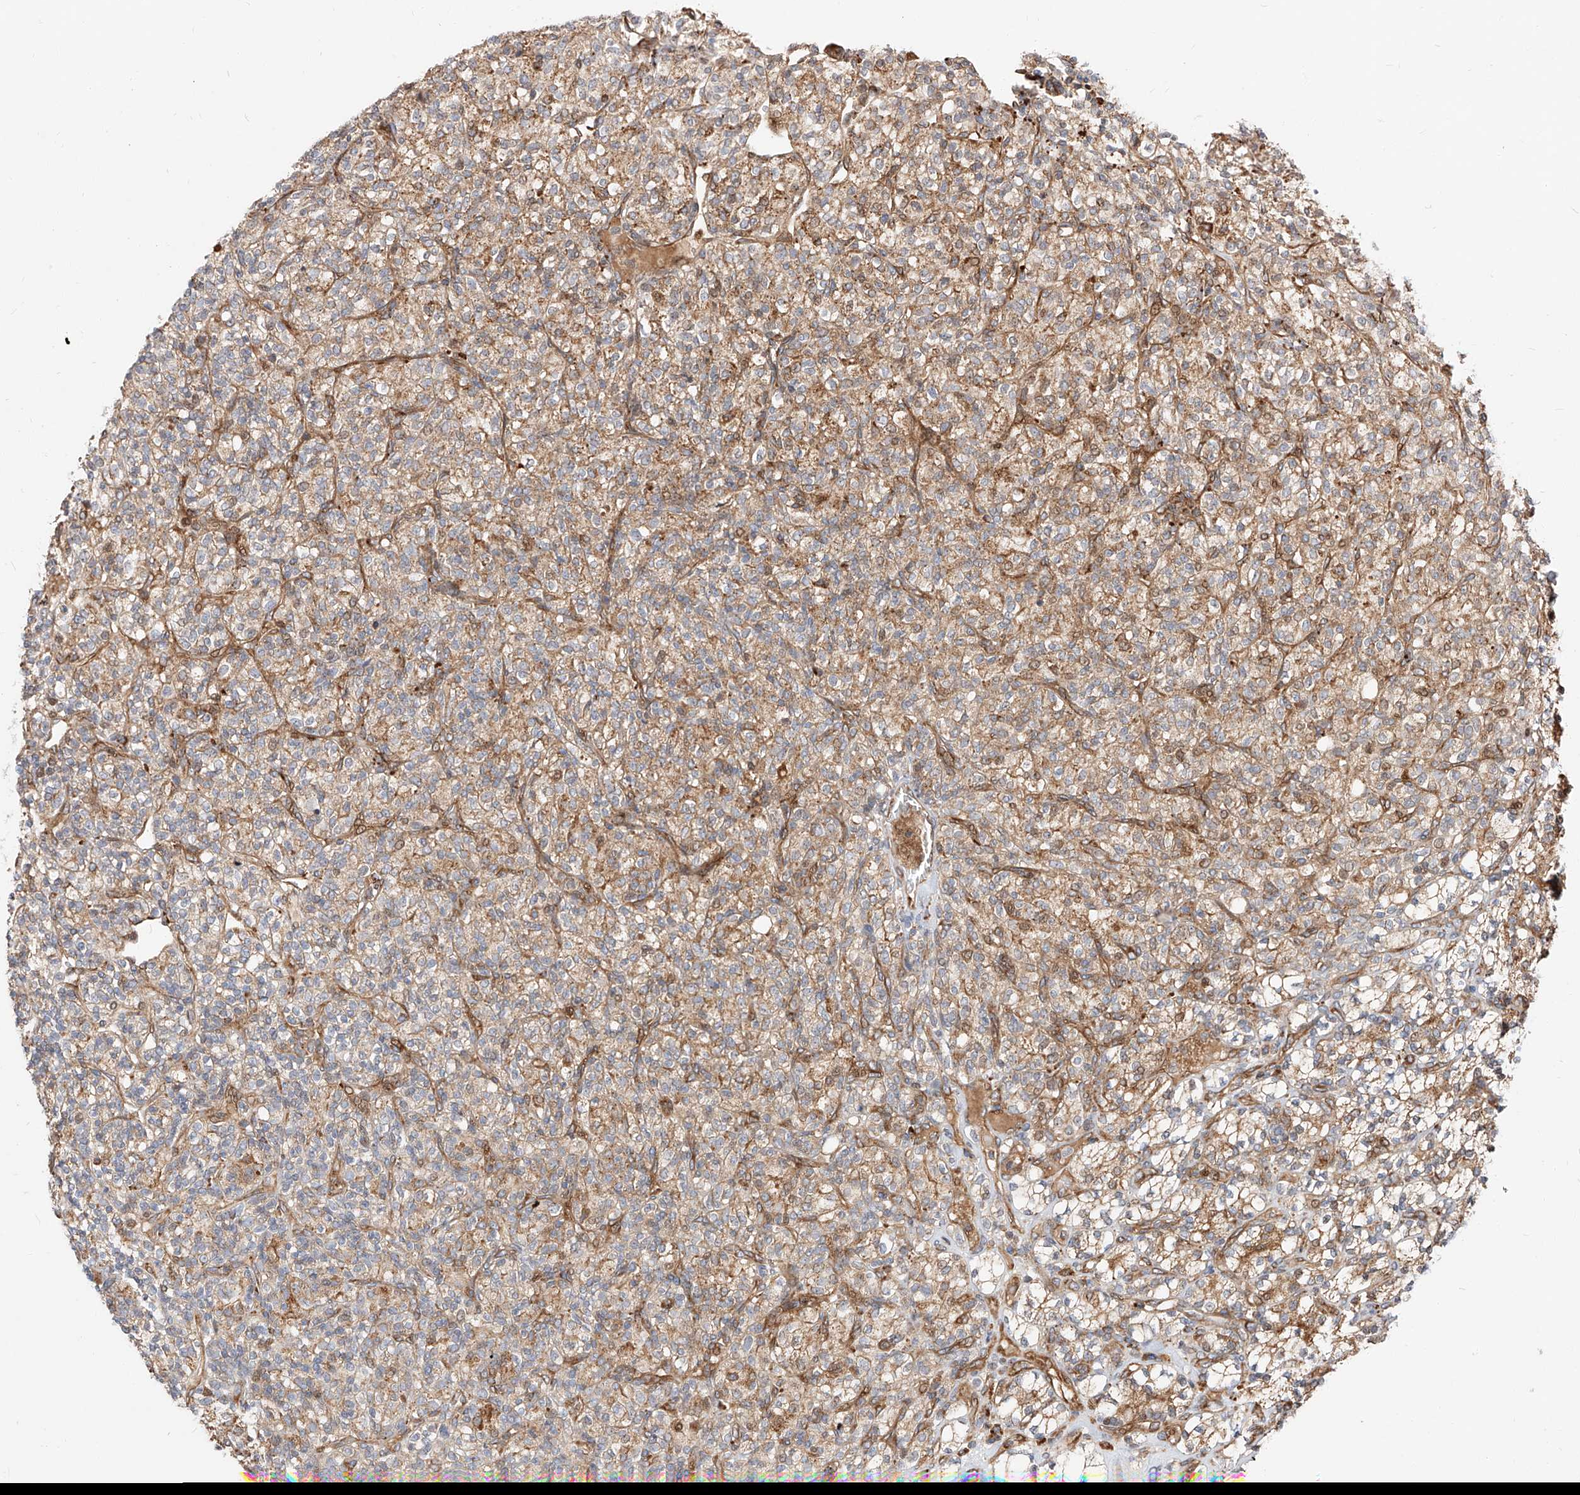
{"staining": {"intensity": "moderate", "quantity": ">75%", "location": "cytoplasmic/membranous"}, "tissue": "renal cancer", "cell_type": "Tumor cells", "image_type": "cancer", "snomed": [{"axis": "morphology", "description": "Adenocarcinoma, NOS"}, {"axis": "topography", "description": "Kidney"}], "caption": "Tumor cells show medium levels of moderate cytoplasmic/membranous expression in approximately >75% of cells in human renal adenocarcinoma. The protein is shown in brown color, while the nuclei are stained blue.", "gene": "DIRAS3", "patient": {"sex": "male", "age": 77}}